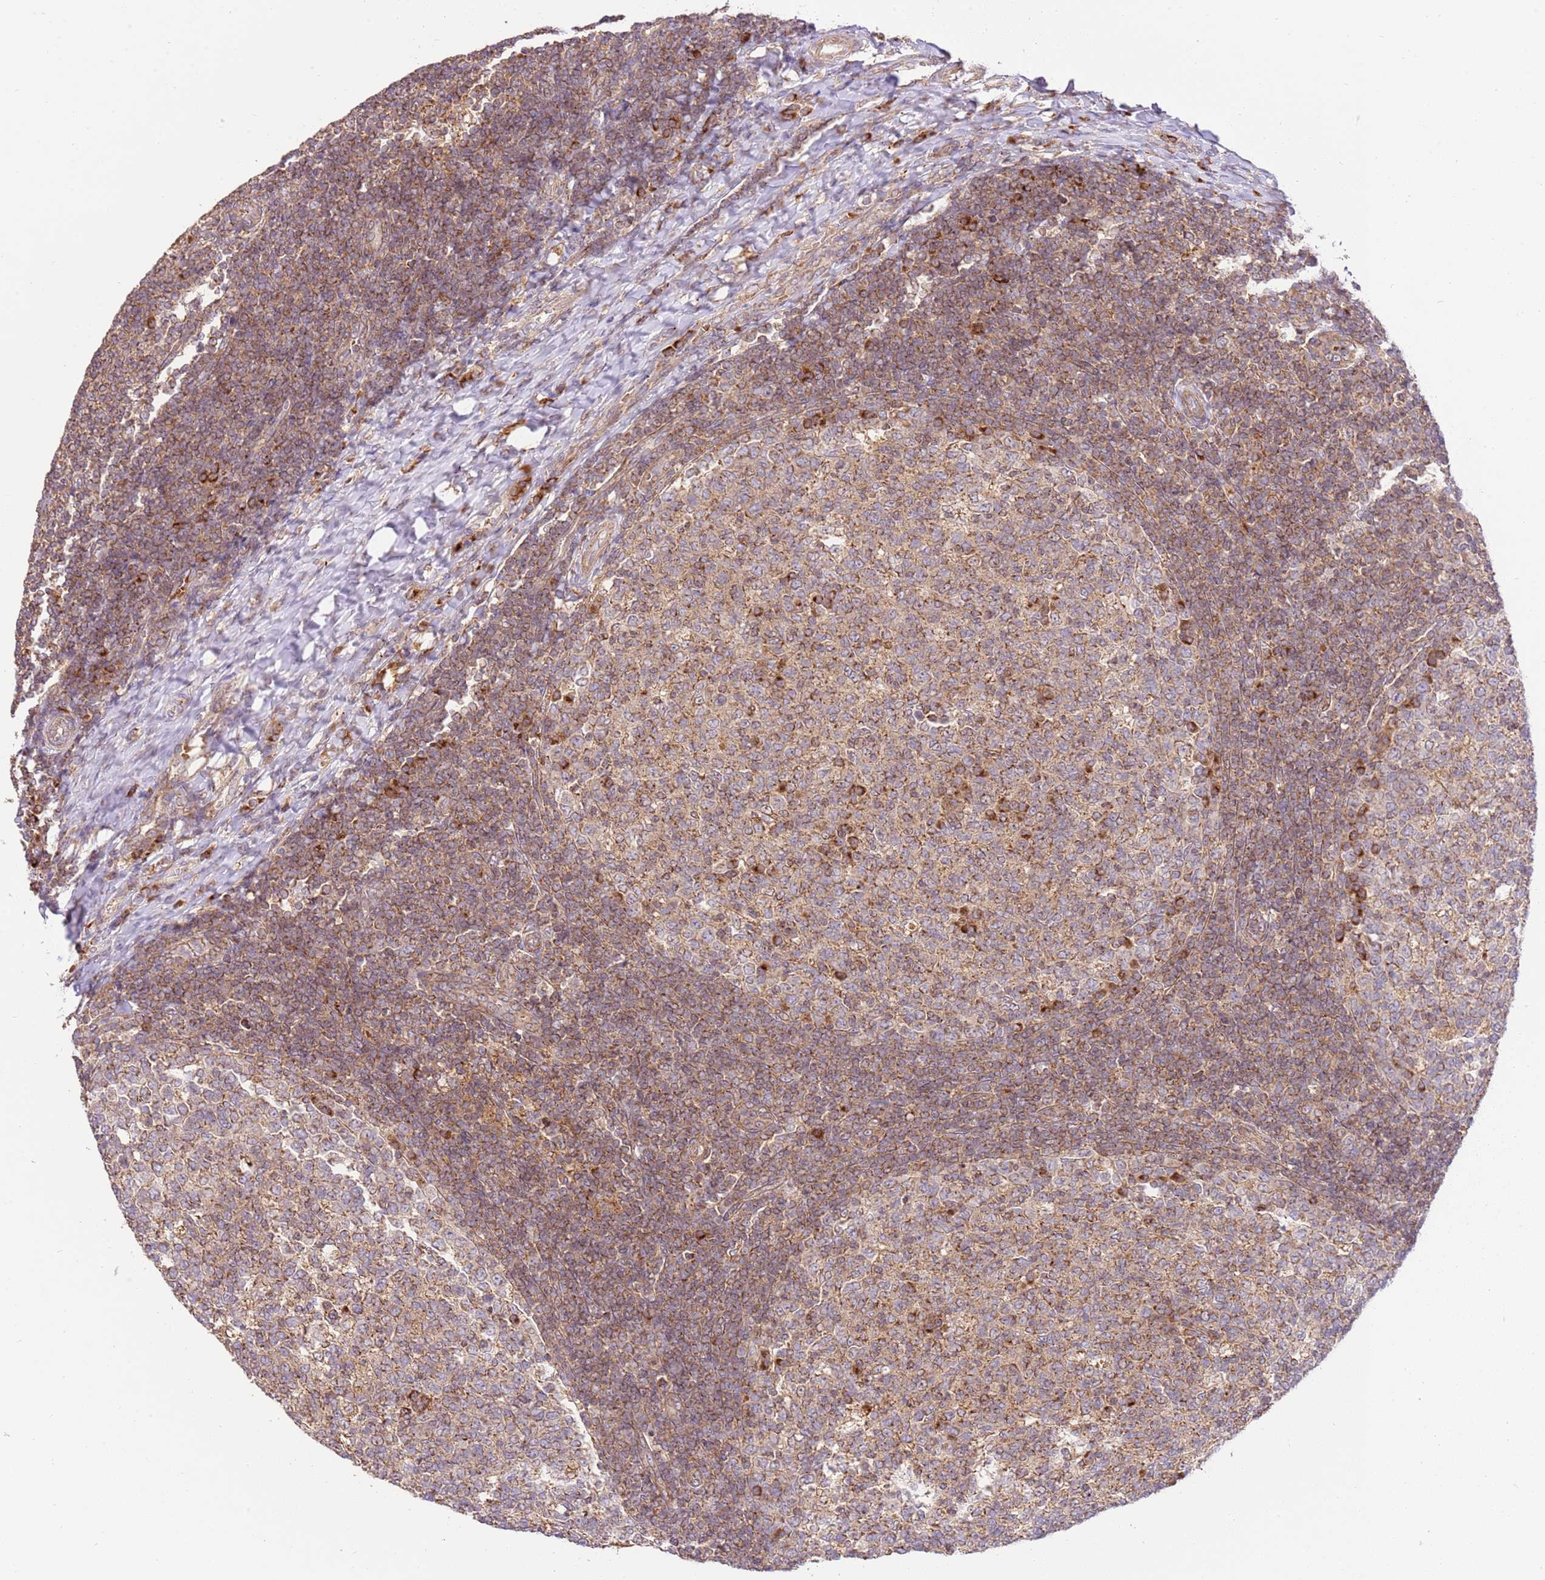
{"staining": {"intensity": "moderate", "quantity": "25%-75%", "location": "cytoplasmic/membranous"}, "tissue": "tonsil", "cell_type": "Germinal center cells", "image_type": "normal", "snomed": [{"axis": "morphology", "description": "Normal tissue, NOS"}, {"axis": "topography", "description": "Tonsil"}], "caption": "Tonsil stained with DAB (3,3'-diaminobenzidine) immunohistochemistry displays medium levels of moderate cytoplasmic/membranous expression in about 25%-75% of germinal center cells. The protein is shown in brown color, while the nuclei are stained blue.", "gene": "SPATA2L", "patient": {"sex": "female", "age": 19}}